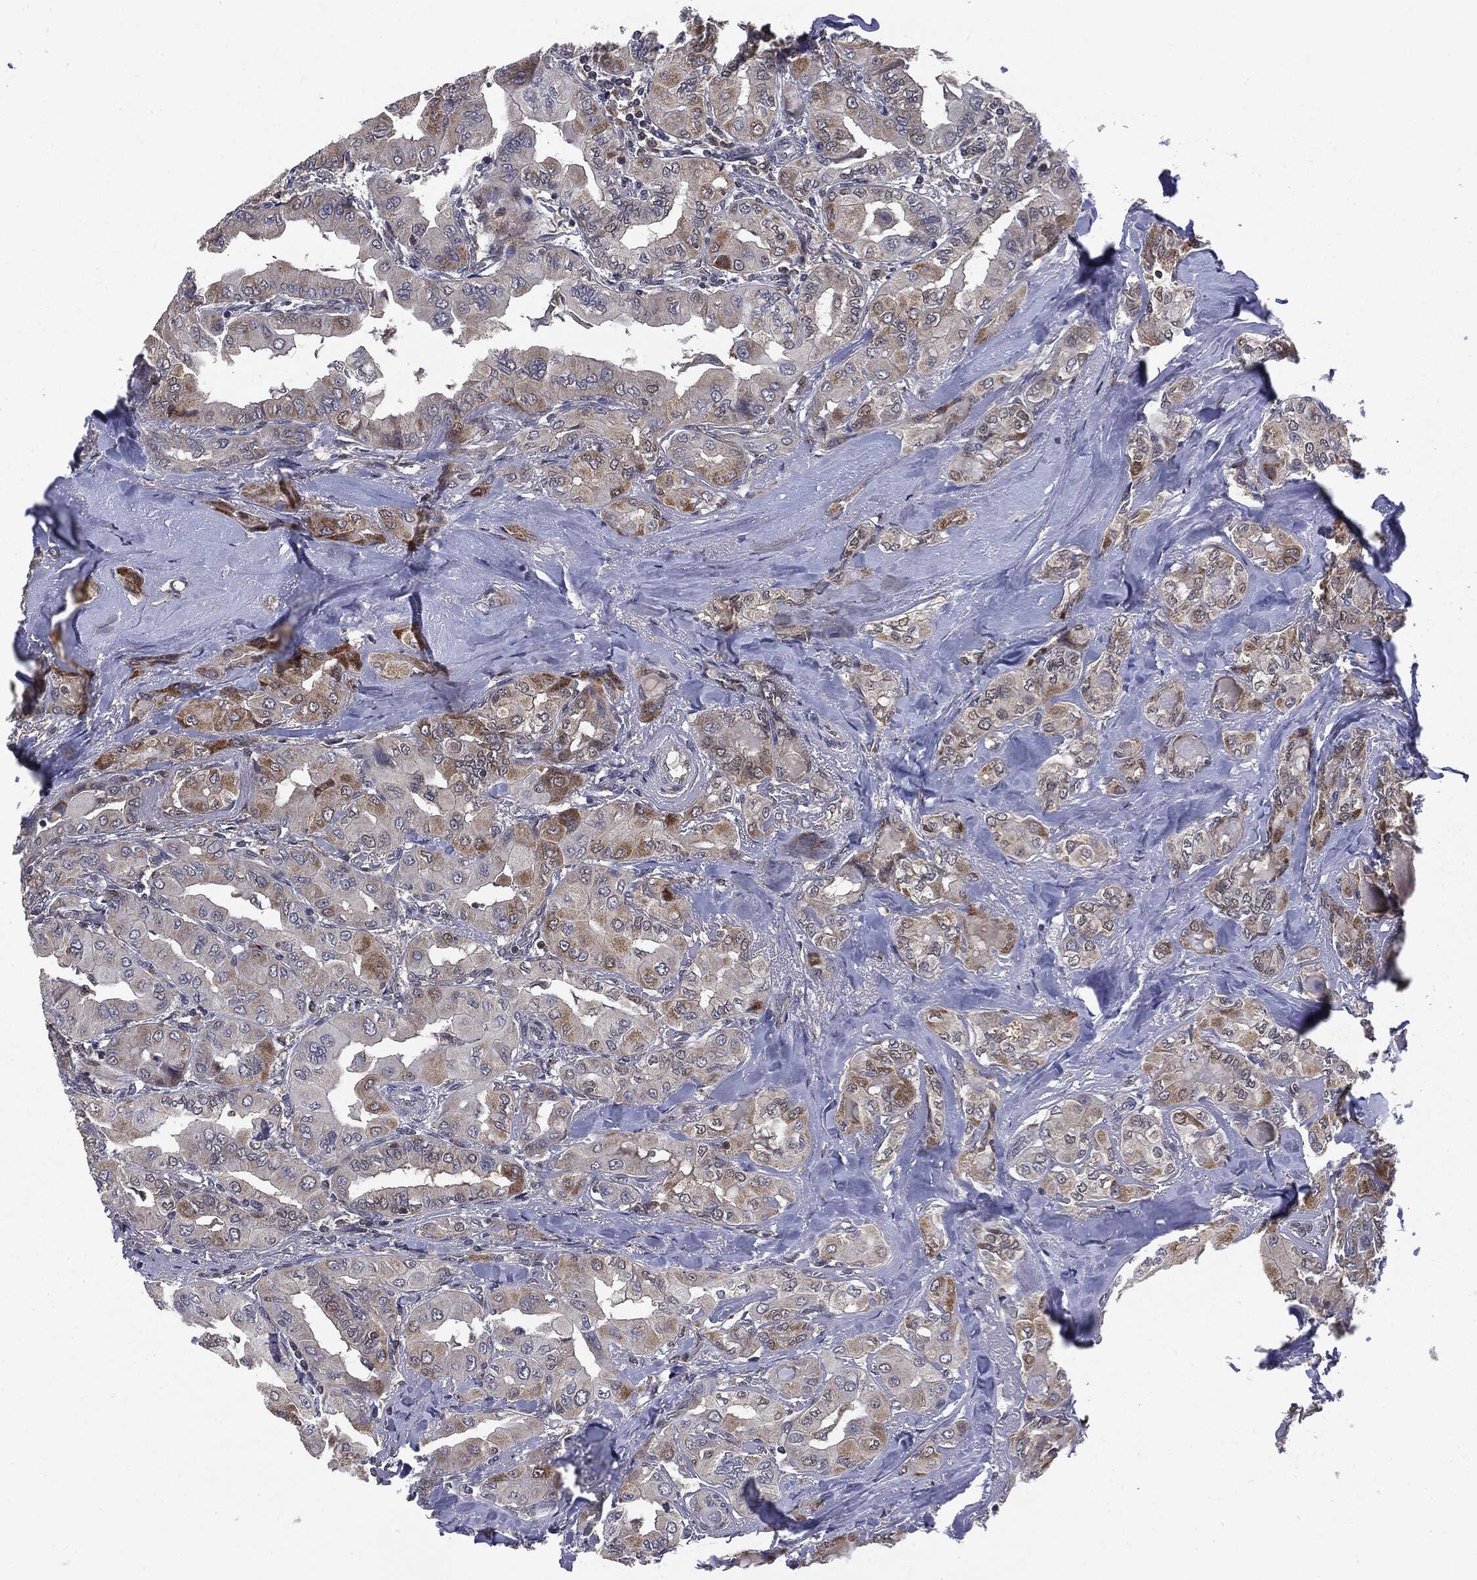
{"staining": {"intensity": "moderate", "quantity": "<25%", "location": "cytoplasmic/membranous"}, "tissue": "thyroid cancer", "cell_type": "Tumor cells", "image_type": "cancer", "snomed": [{"axis": "morphology", "description": "Normal tissue, NOS"}, {"axis": "morphology", "description": "Papillary adenocarcinoma, NOS"}, {"axis": "topography", "description": "Thyroid gland"}], "caption": "The micrograph shows immunohistochemical staining of thyroid cancer. There is moderate cytoplasmic/membranous expression is identified in approximately <25% of tumor cells. The staining was performed using DAB to visualize the protein expression in brown, while the nuclei were stained in blue with hematoxylin (Magnification: 20x).", "gene": "PTPA", "patient": {"sex": "female", "age": 66}}